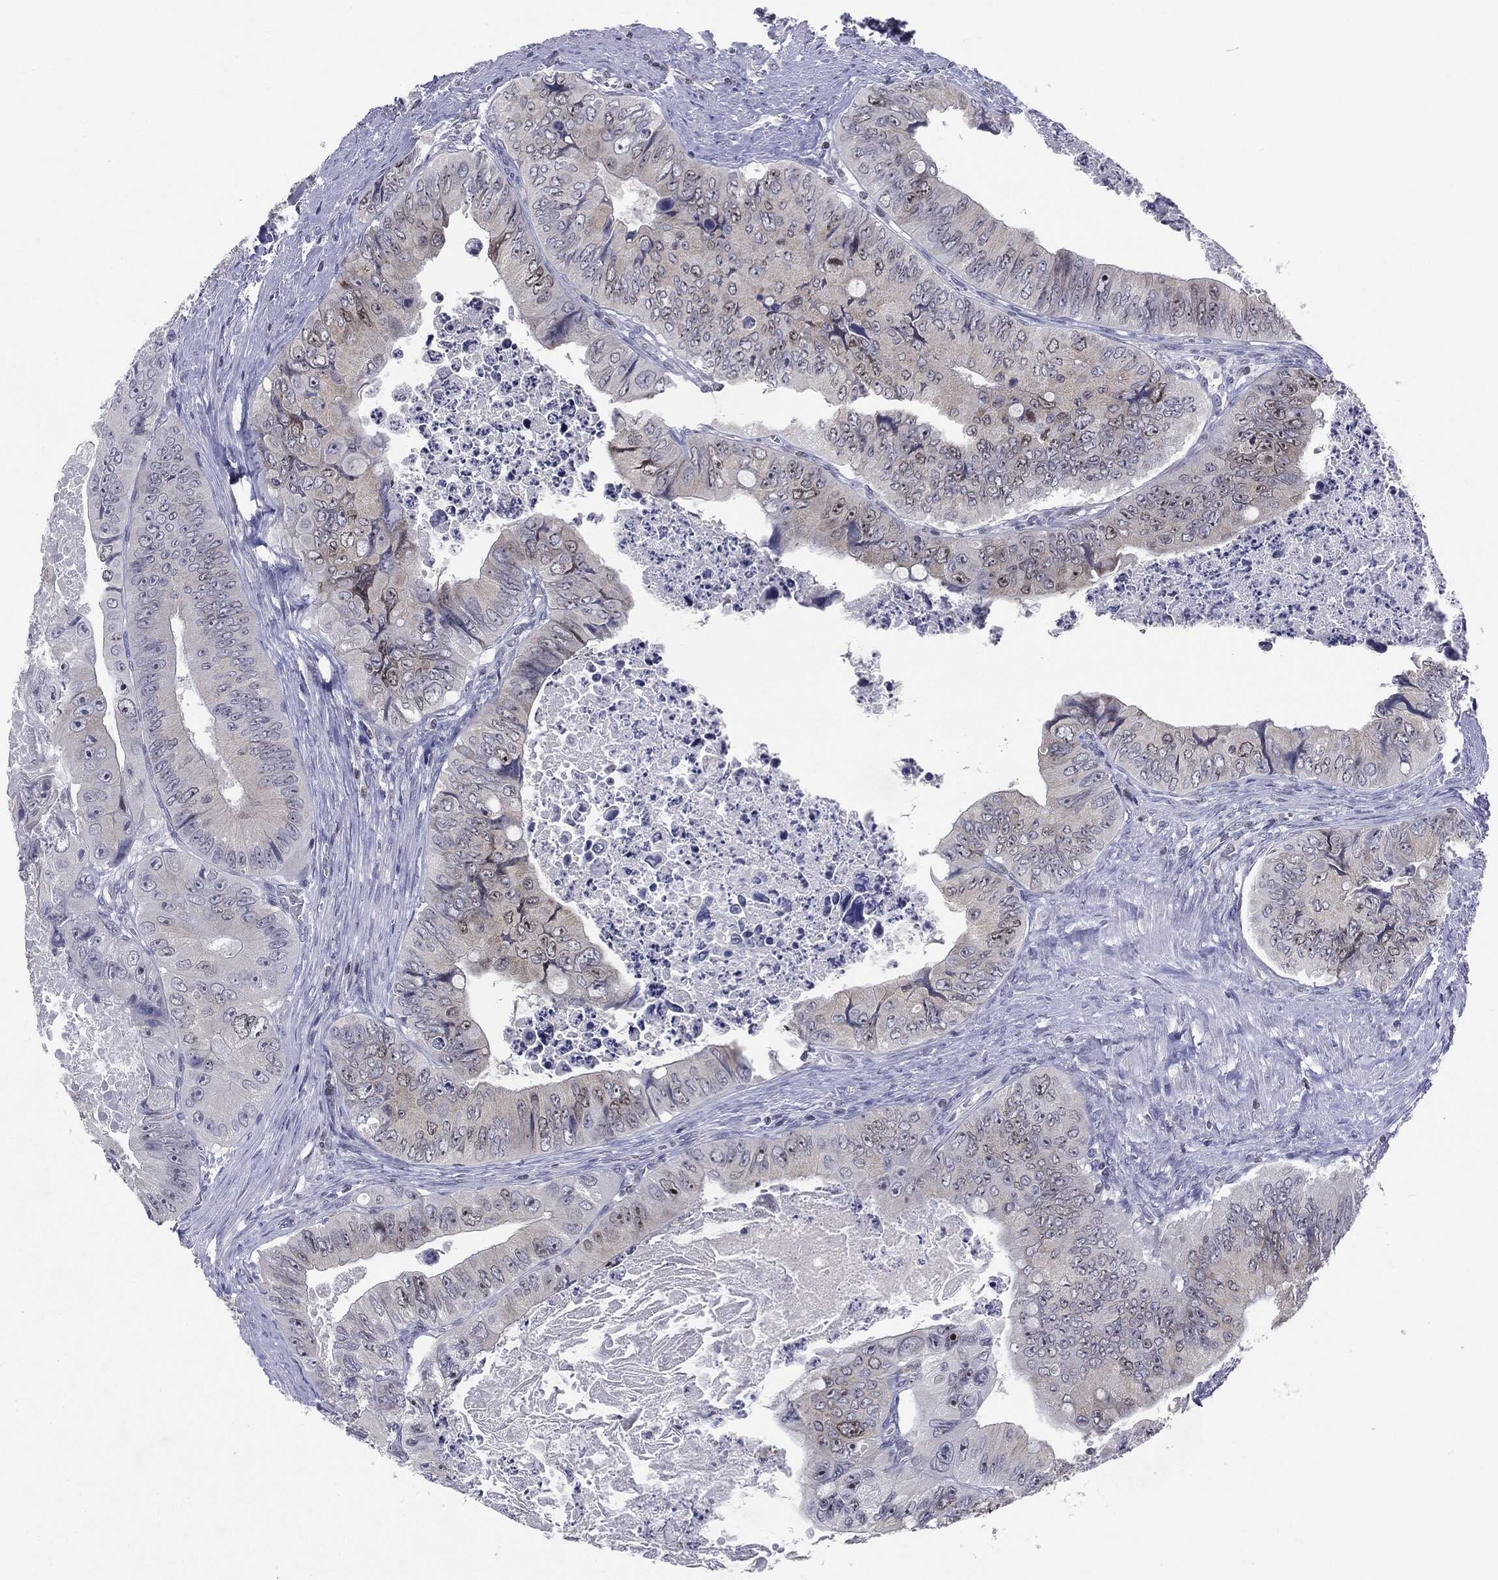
{"staining": {"intensity": "negative", "quantity": "none", "location": "none"}, "tissue": "colorectal cancer", "cell_type": "Tumor cells", "image_type": "cancer", "snomed": [{"axis": "morphology", "description": "Adenocarcinoma, NOS"}, {"axis": "topography", "description": "Colon"}], "caption": "High power microscopy histopathology image of an immunohistochemistry (IHC) histopathology image of colorectal cancer (adenocarcinoma), revealing no significant expression in tumor cells. (Stains: DAB immunohistochemistry with hematoxylin counter stain, Microscopy: brightfield microscopy at high magnification).", "gene": "KIF2C", "patient": {"sex": "female", "age": 84}}